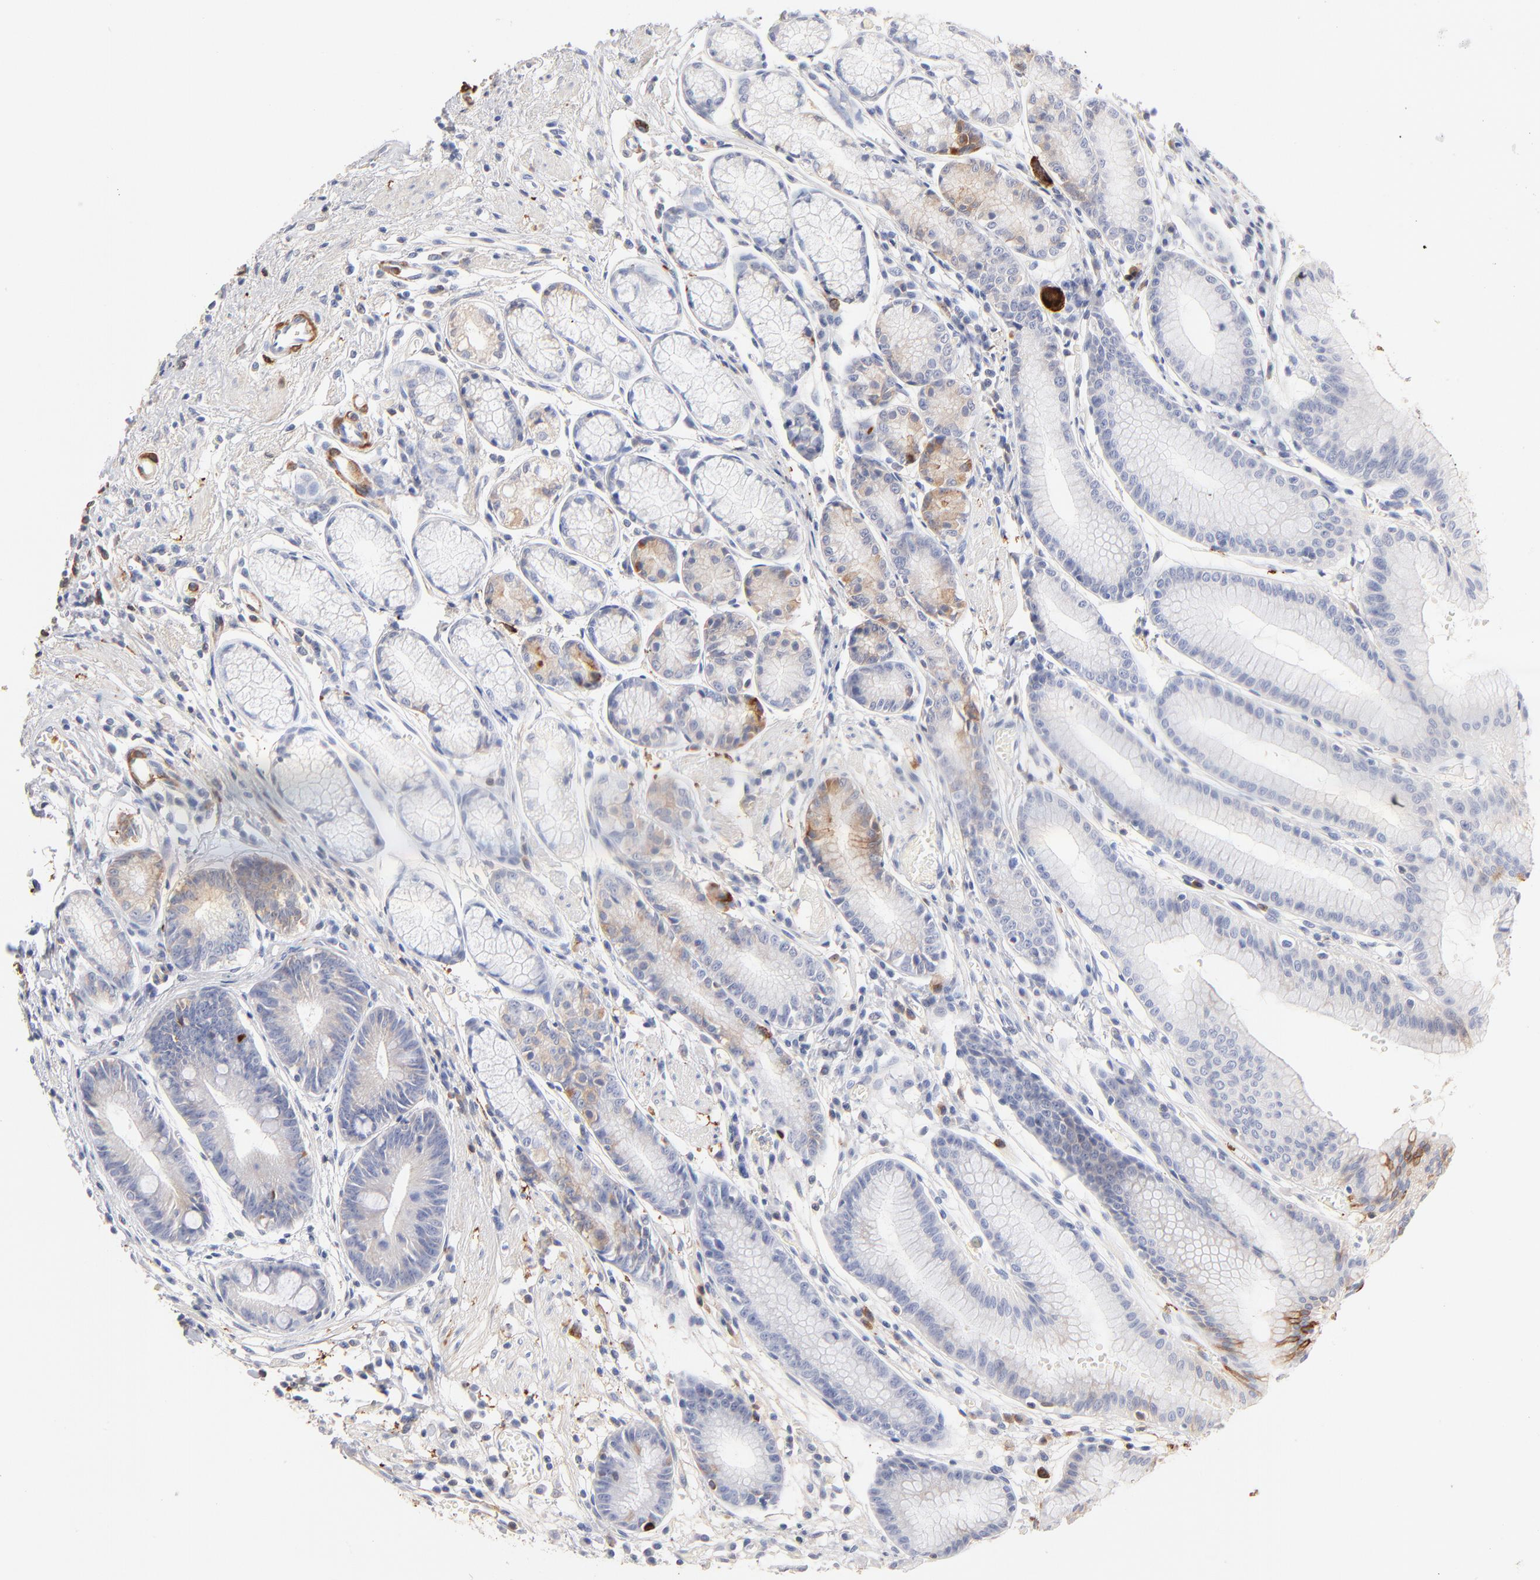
{"staining": {"intensity": "moderate", "quantity": "<25%", "location": "cytoplasmic/membranous"}, "tissue": "stomach", "cell_type": "Glandular cells", "image_type": "normal", "snomed": [{"axis": "morphology", "description": "Normal tissue, NOS"}, {"axis": "morphology", "description": "Inflammation, NOS"}, {"axis": "topography", "description": "Stomach, lower"}], "caption": "Glandular cells reveal moderate cytoplasmic/membranous expression in approximately <25% of cells in normal stomach. (IHC, brightfield microscopy, high magnification).", "gene": "APOH", "patient": {"sex": "male", "age": 59}}